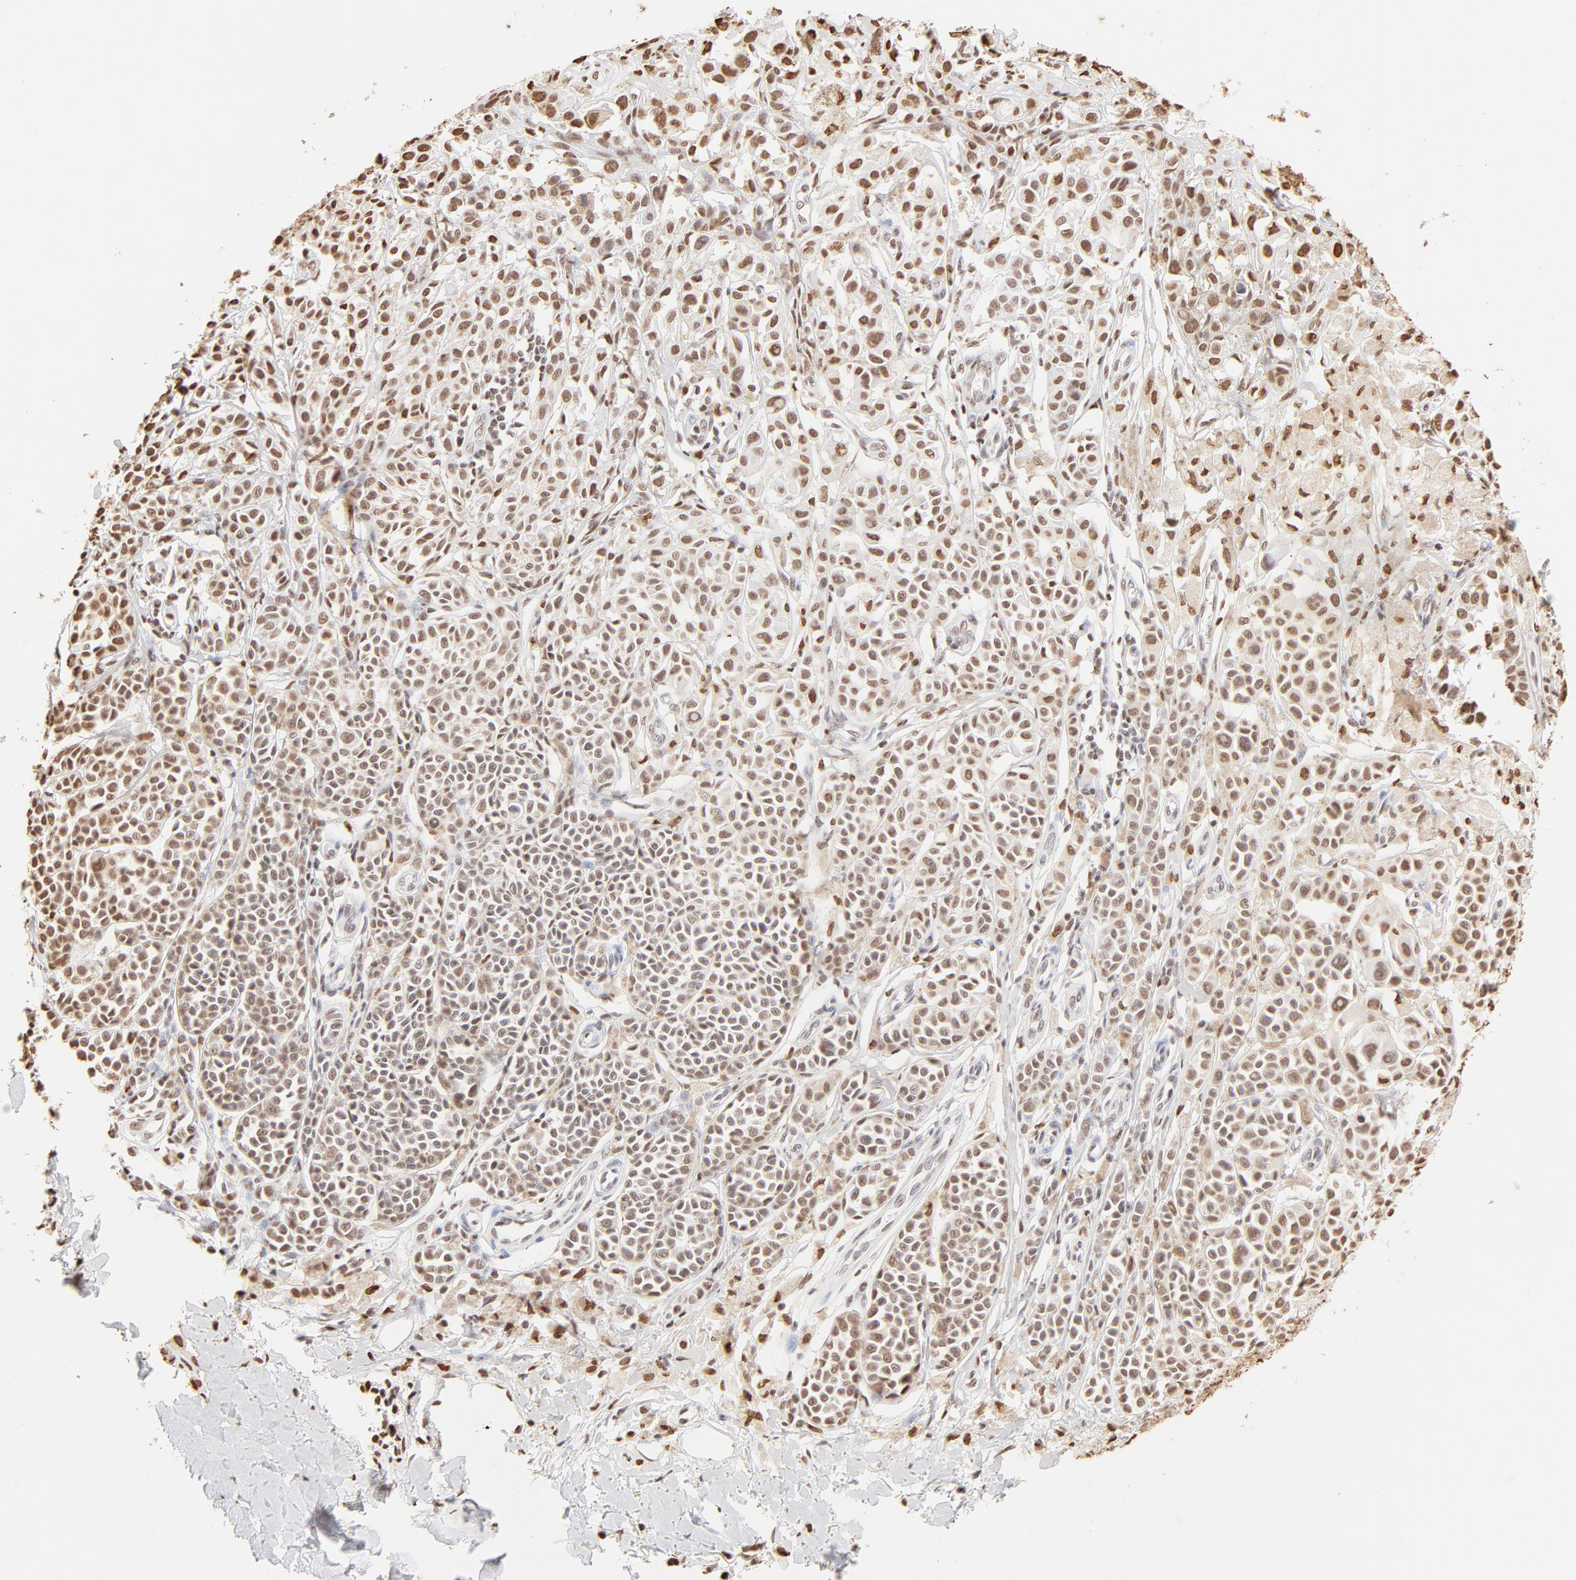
{"staining": {"intensity": "moderate", "quantity": ">75%", "location": "cytoplasmic/membranous,nuclear"}, "tissue": "melanoma", "cell_type": "Tumor cells", "image_type": "cancer", "snomed": [{"axis": "morphology", "description": "Malignant melanoma, NOS"}, {"axis": "topography", "description": "Skin"}], "caption": "Protein expression analysis of human malignant melanoma reveals moderate cytoplasmic/membranous and nuclear positivity in approximately >75% of tumor cells.", "gene": "ZNF540", "patient": {"sex": "female", "age": 38}}